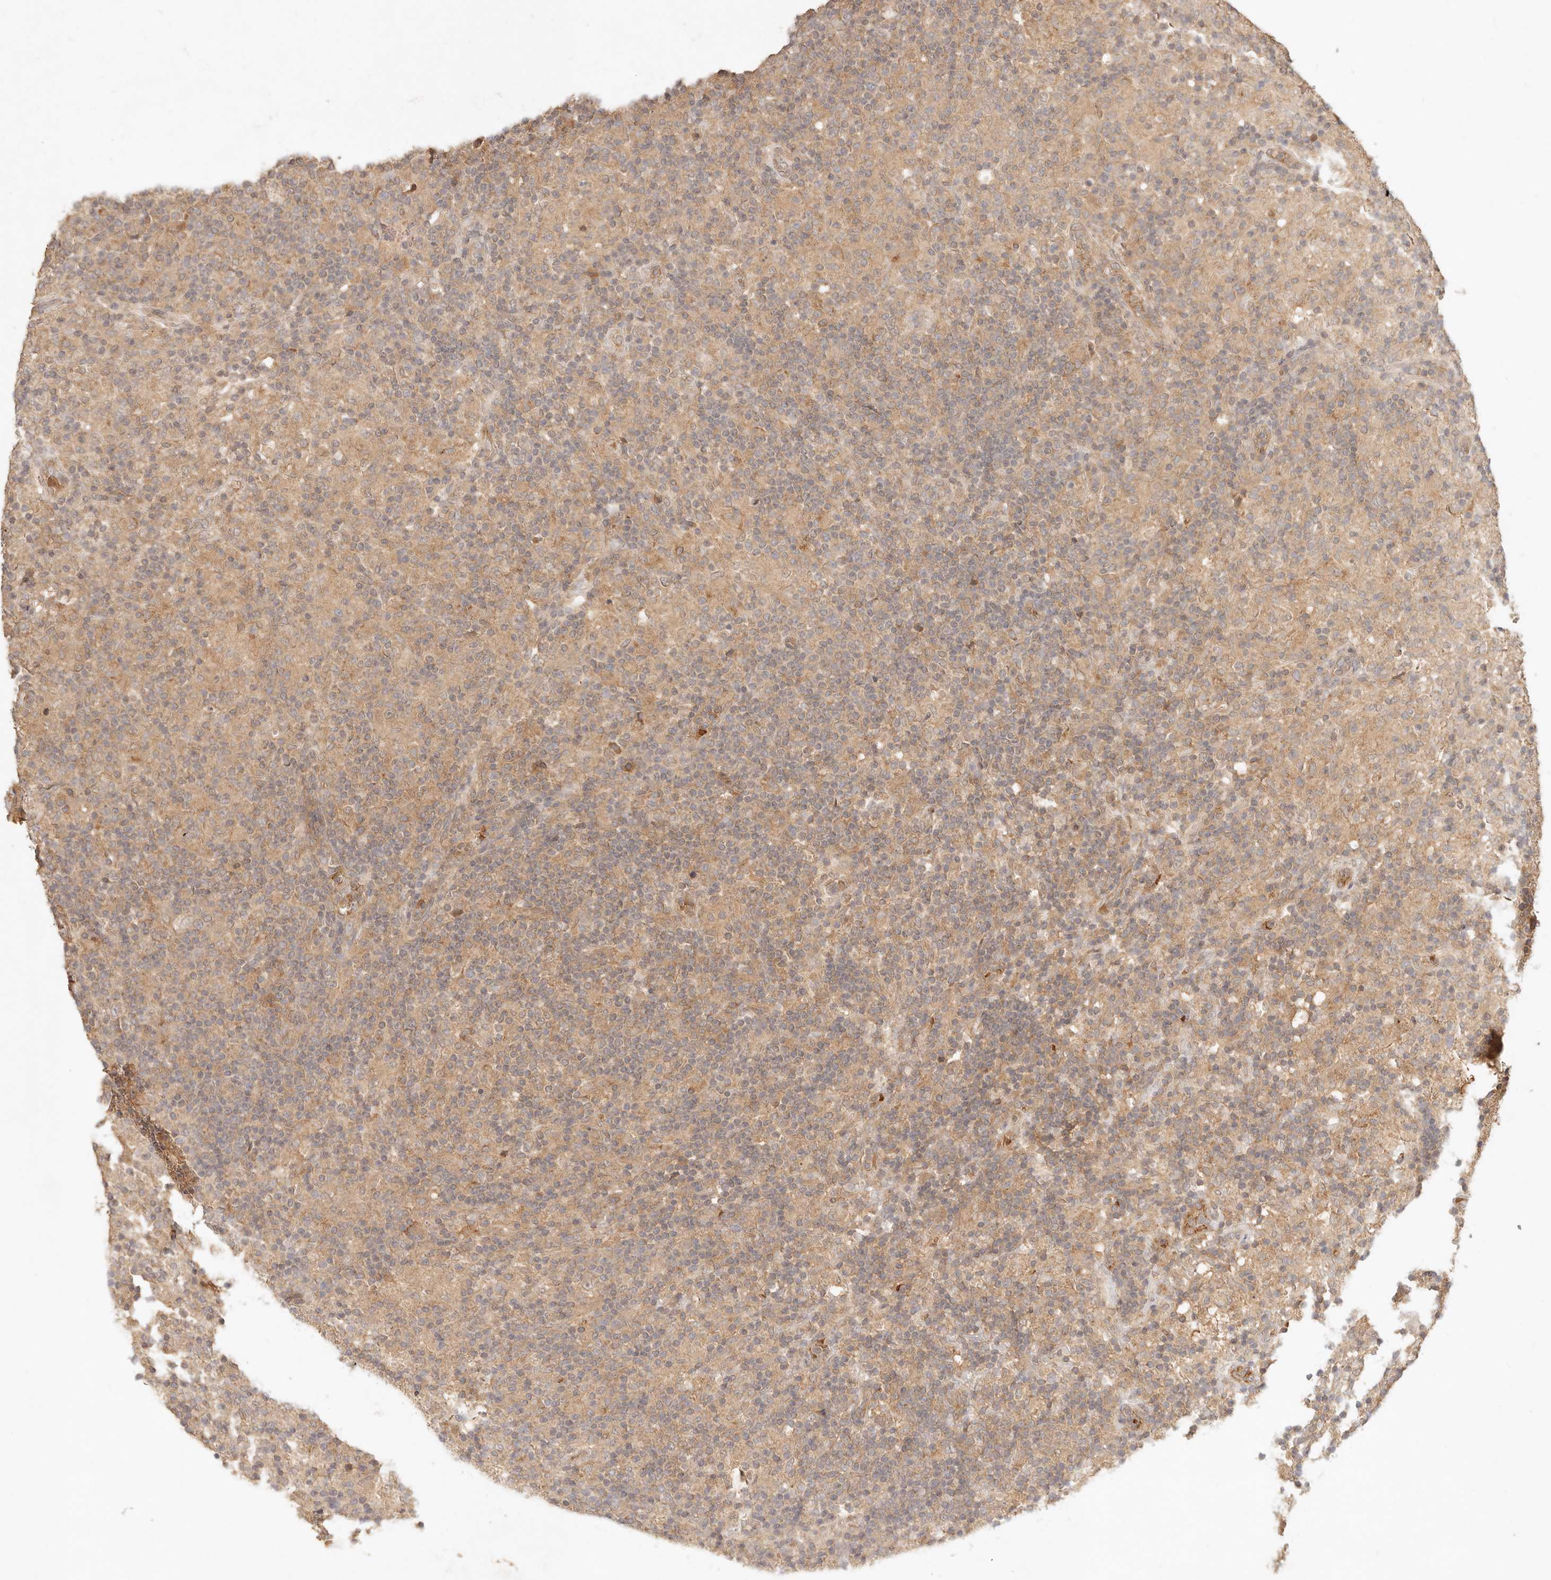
{"staining": {"intensity": "weak", "quantity": "25%-75%", "location": "cytoplasmic/membranous"}, "tissue": "lymphoma", "cell_type": "Tumor cells", "image_type": "cancer", "snomed": [{"axis": "morphology", "description": "Hodgkin's disease, NOS"}, {"axis": "topography", "description": "Lymph node"}], "caption": "Immunohistochemical staining of lymphoma shows low levels of weak cytoplasmic/membranous staining in approximately 25%-75% of tumor cells. The staining was performed using DAB, with brown indicating positive protein expression. Nuclei are stained blue with hematoxylin.", "gene": "FREM2", "patient": {"sex": "male", "age": 70}}